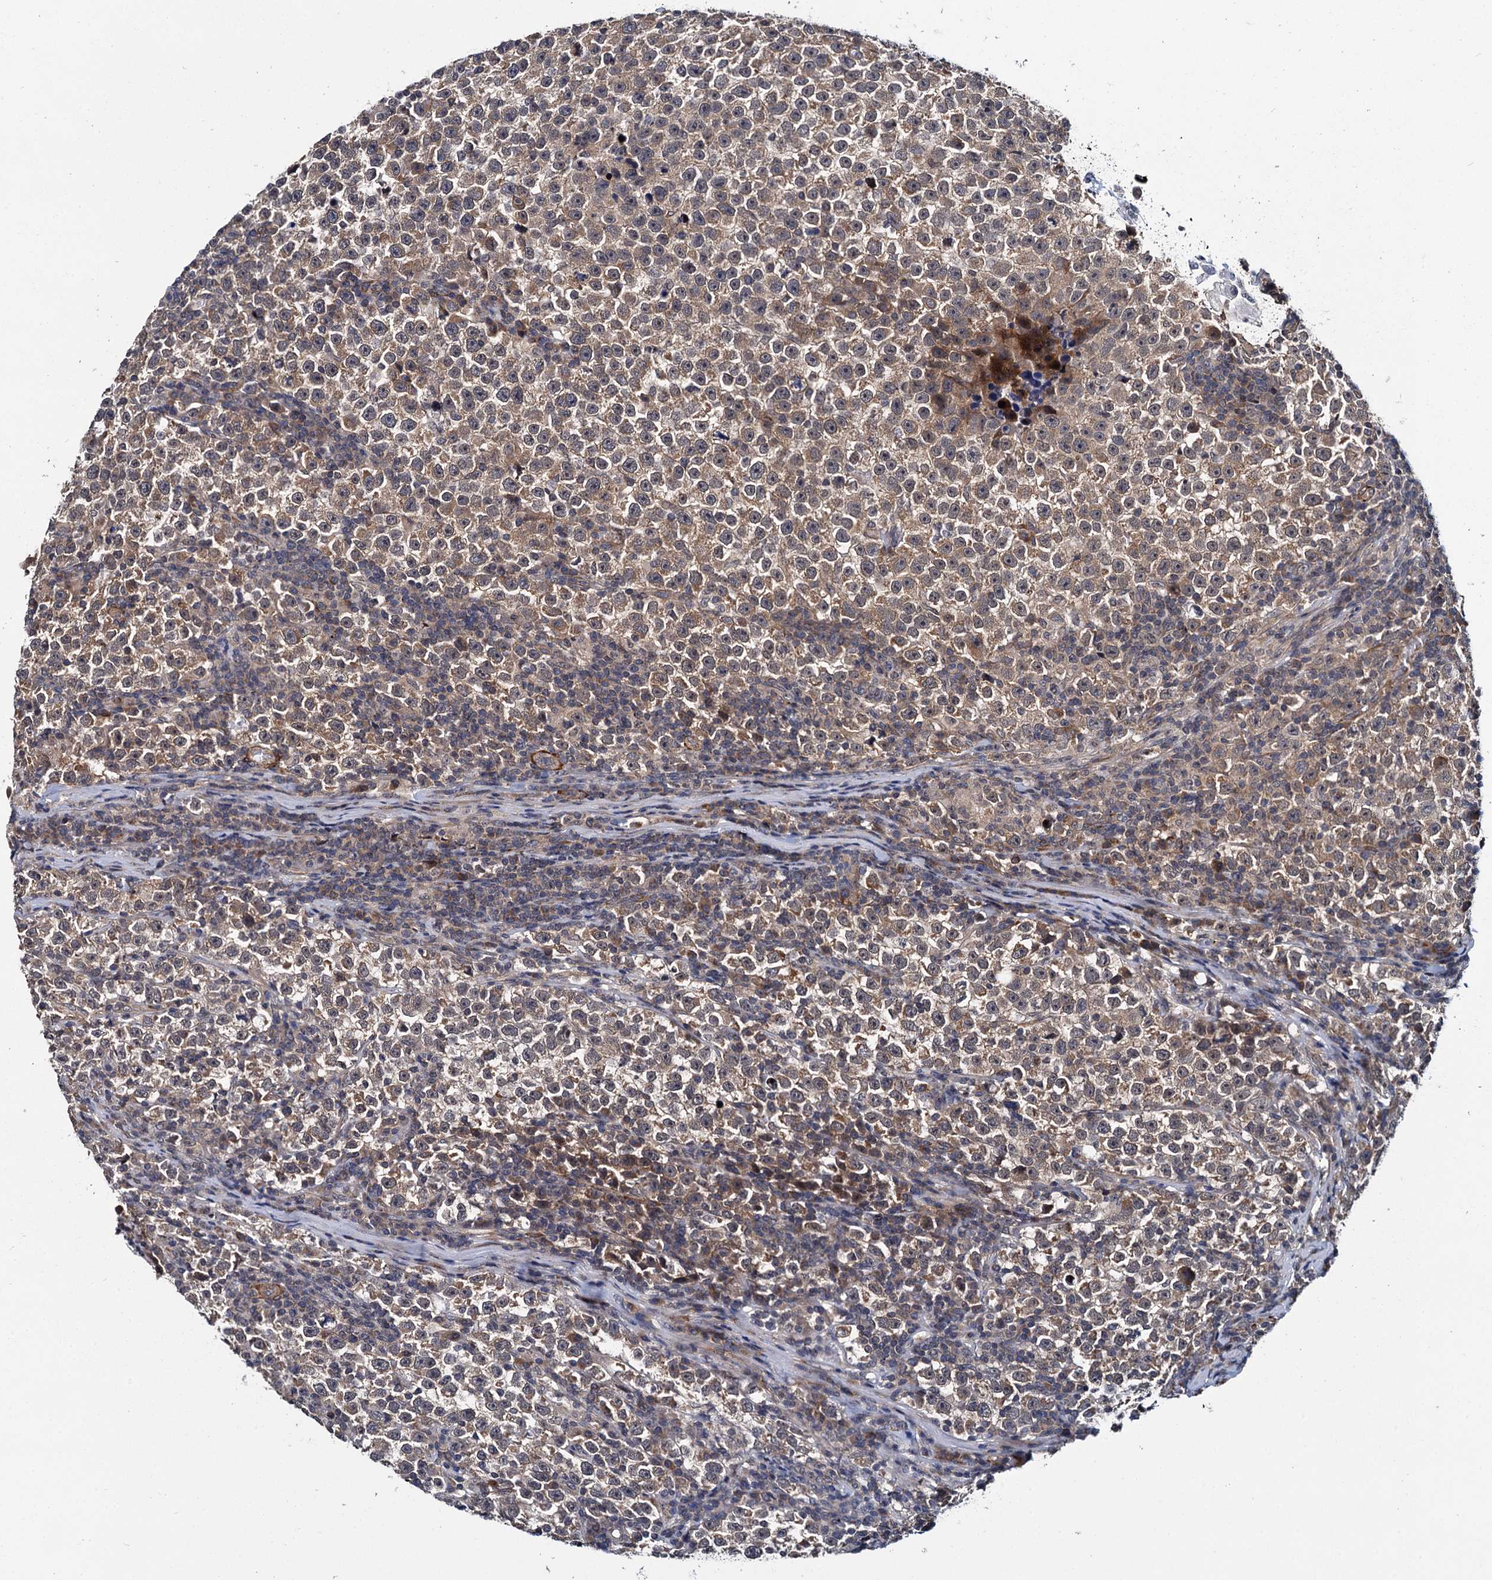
{"staining": {"intensity": "weak", "quantity": "25%-75%", "location": "cytoplasmic/membranous"}, "tissue": "testis cancer", "cell_type": "Tumor cells", "image_type": "cancer", "snomed": [{"axis": "morphology", "description": "Normal tissue, NOS"}, {"axis": "morphology", "description": "Seminoma, NOS"}, {"axis": "topography", "description": "Testis"}], "caption": "Human testis seminoma stained with a brown dye displays weak cytoplasmic/membranous positive staining in about 25%-75% of tumor cells.", "gene": "ARHGAP42", "patient": {"sex": "male", "age": 43}}